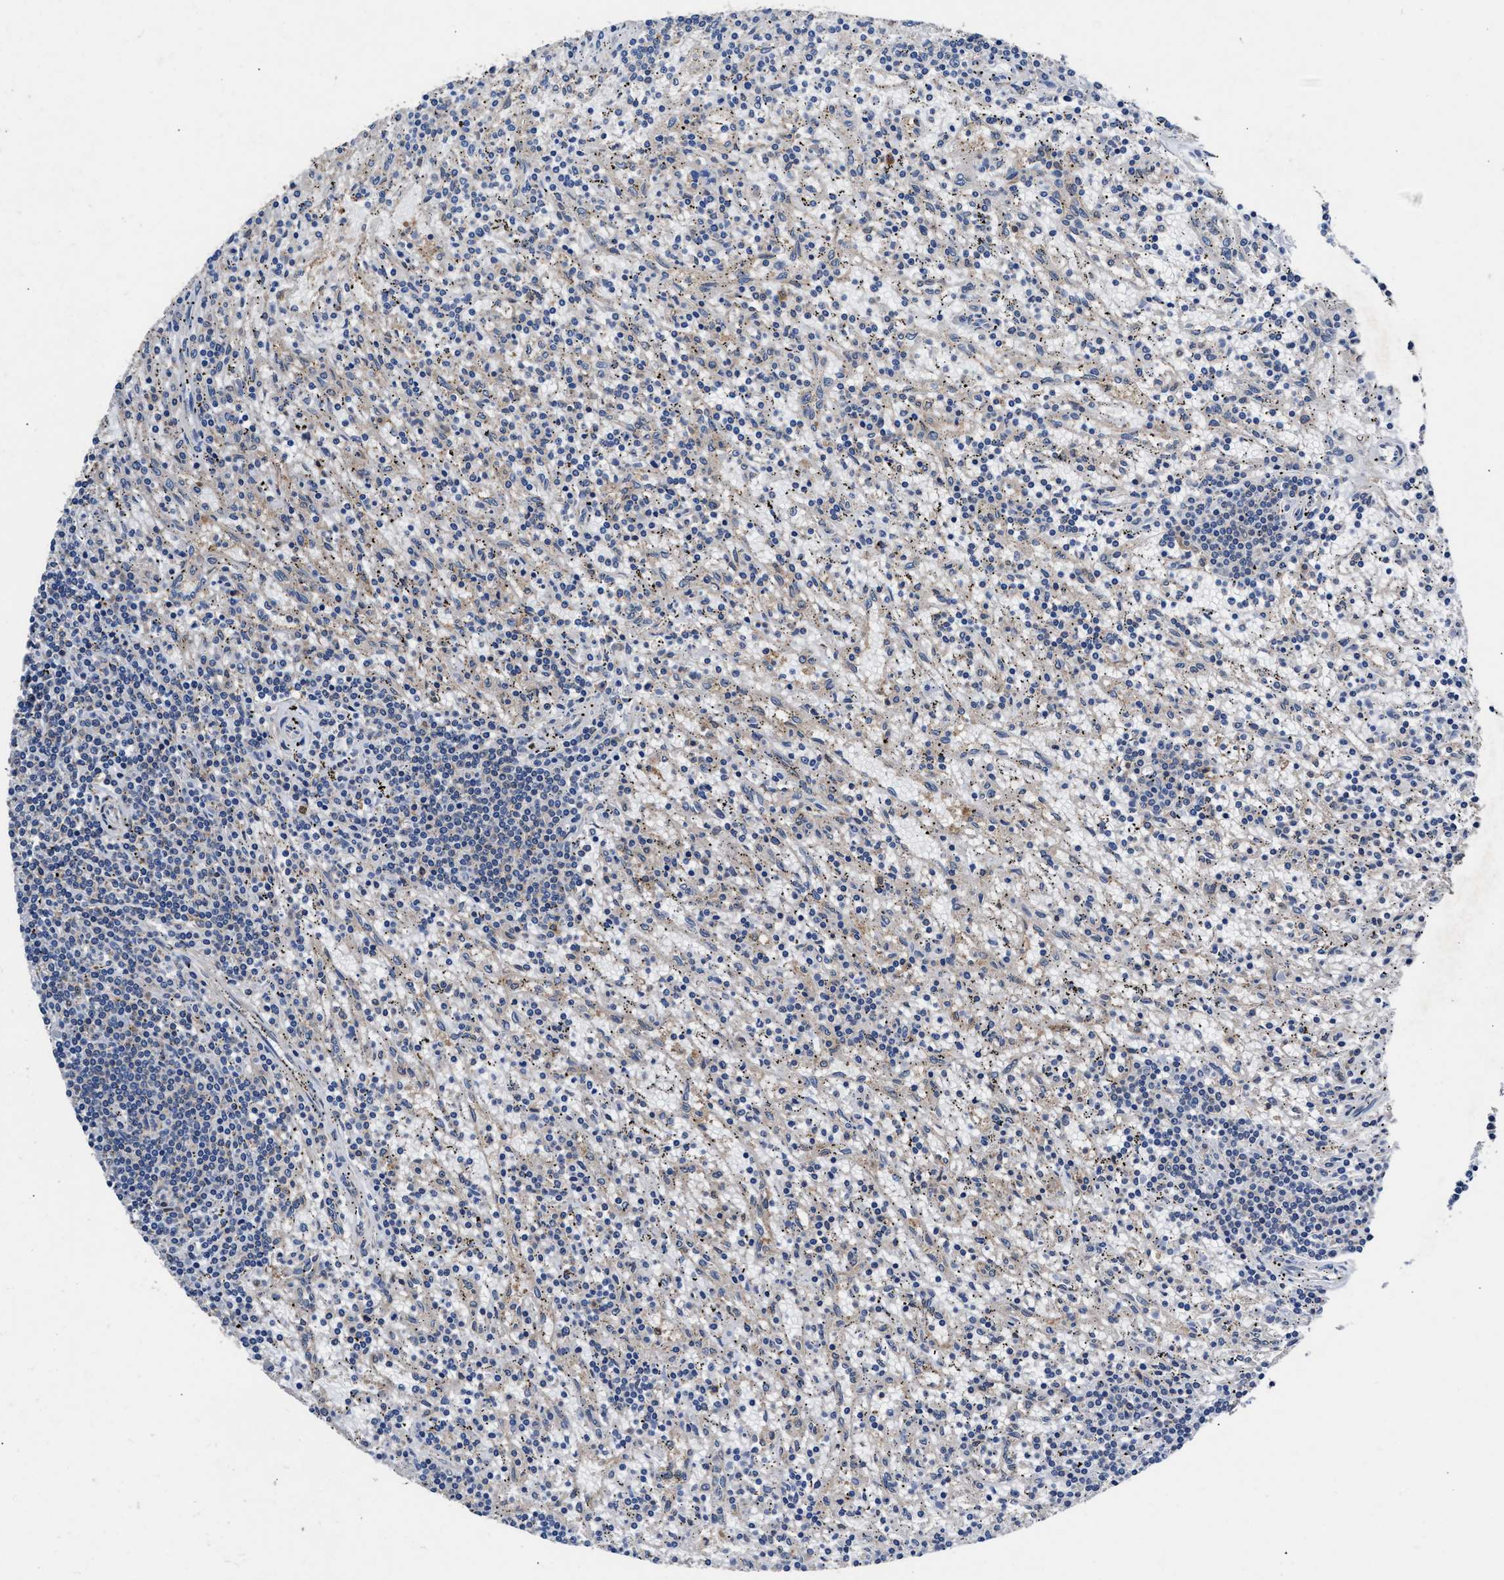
{"staining": {"intensity": "negative", "quantity": "none", "location": "none"}, "tissue": "lymphoma", "cell_type": "Tumor cells", "image_type": "cancer", "snomed": [{"axis": "morphology", "description": "Malignant lymphoma, non-Hodgkin's type, Low grade"}, {"axis": "topography", "description": "Spleen"}], "caption": "DAB (3,3'-diaminobenzidine) immunohistochemical staining of low-grade malignant lymphoma, non-Hodgkin's type shows no significant staining in tumor cells.", "gene": "SH3GL1", "patient": {"sex": "male", "age": 76}}